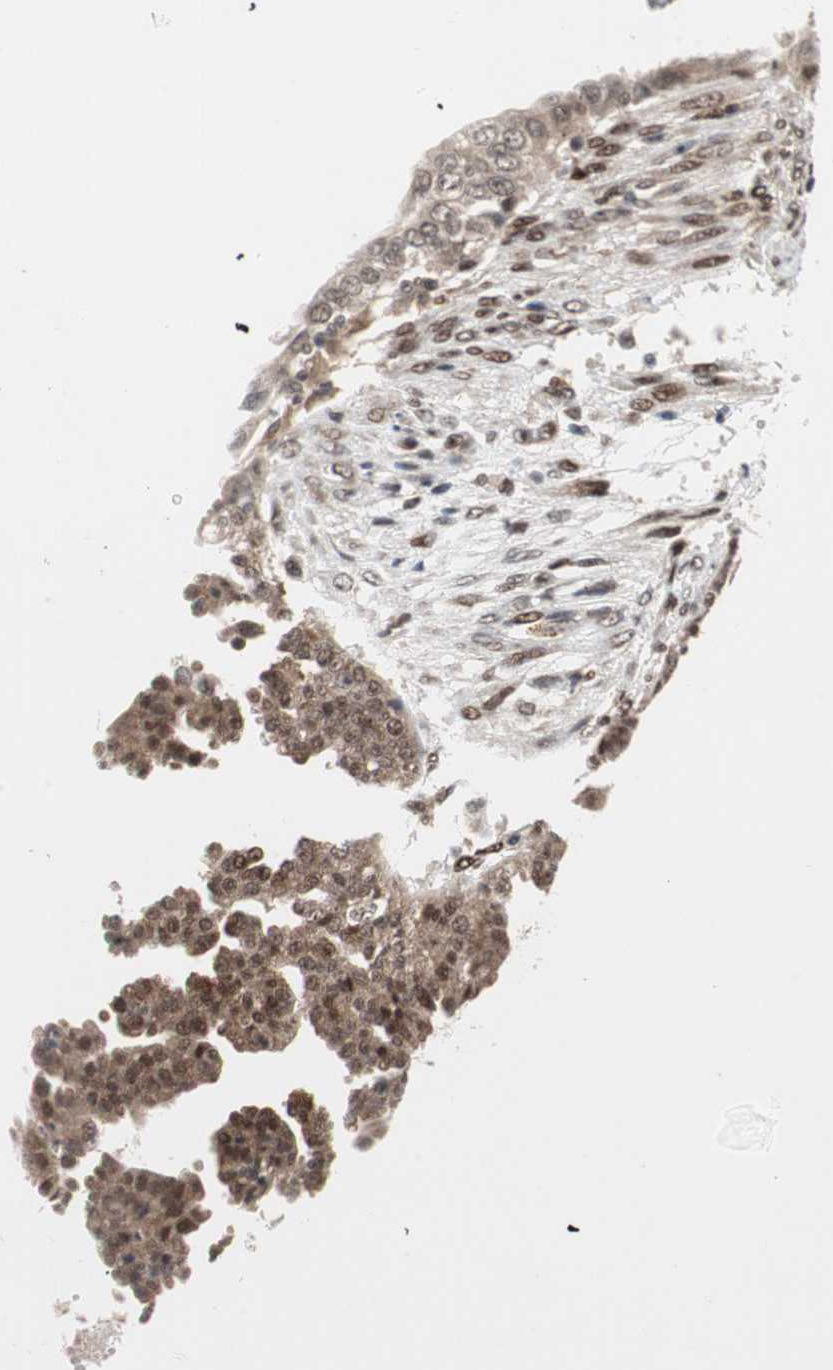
{"staining": {"intensity": "moderate", "quantity": ">75%", "location": "cytoplasmic/membranous,nuclear"}, "tissue": "ovarian cancer", "cell_type": "Tumor cells", "image_type": "cancer", "snomed": [{"axis": "morphology", "description": "Cystadenocarcinoma, serous, NOS"}, {"axis": "topography", "description": "Ovary"}], "caption": "Serous cystadenocarcinoma (ovarian) tissue reveals moderate cytoplasmic/membranous and nuclear staining in about >75% of tumor cells", "gene": "TCF12", "patient": {"sex": "female", "age": 58}}